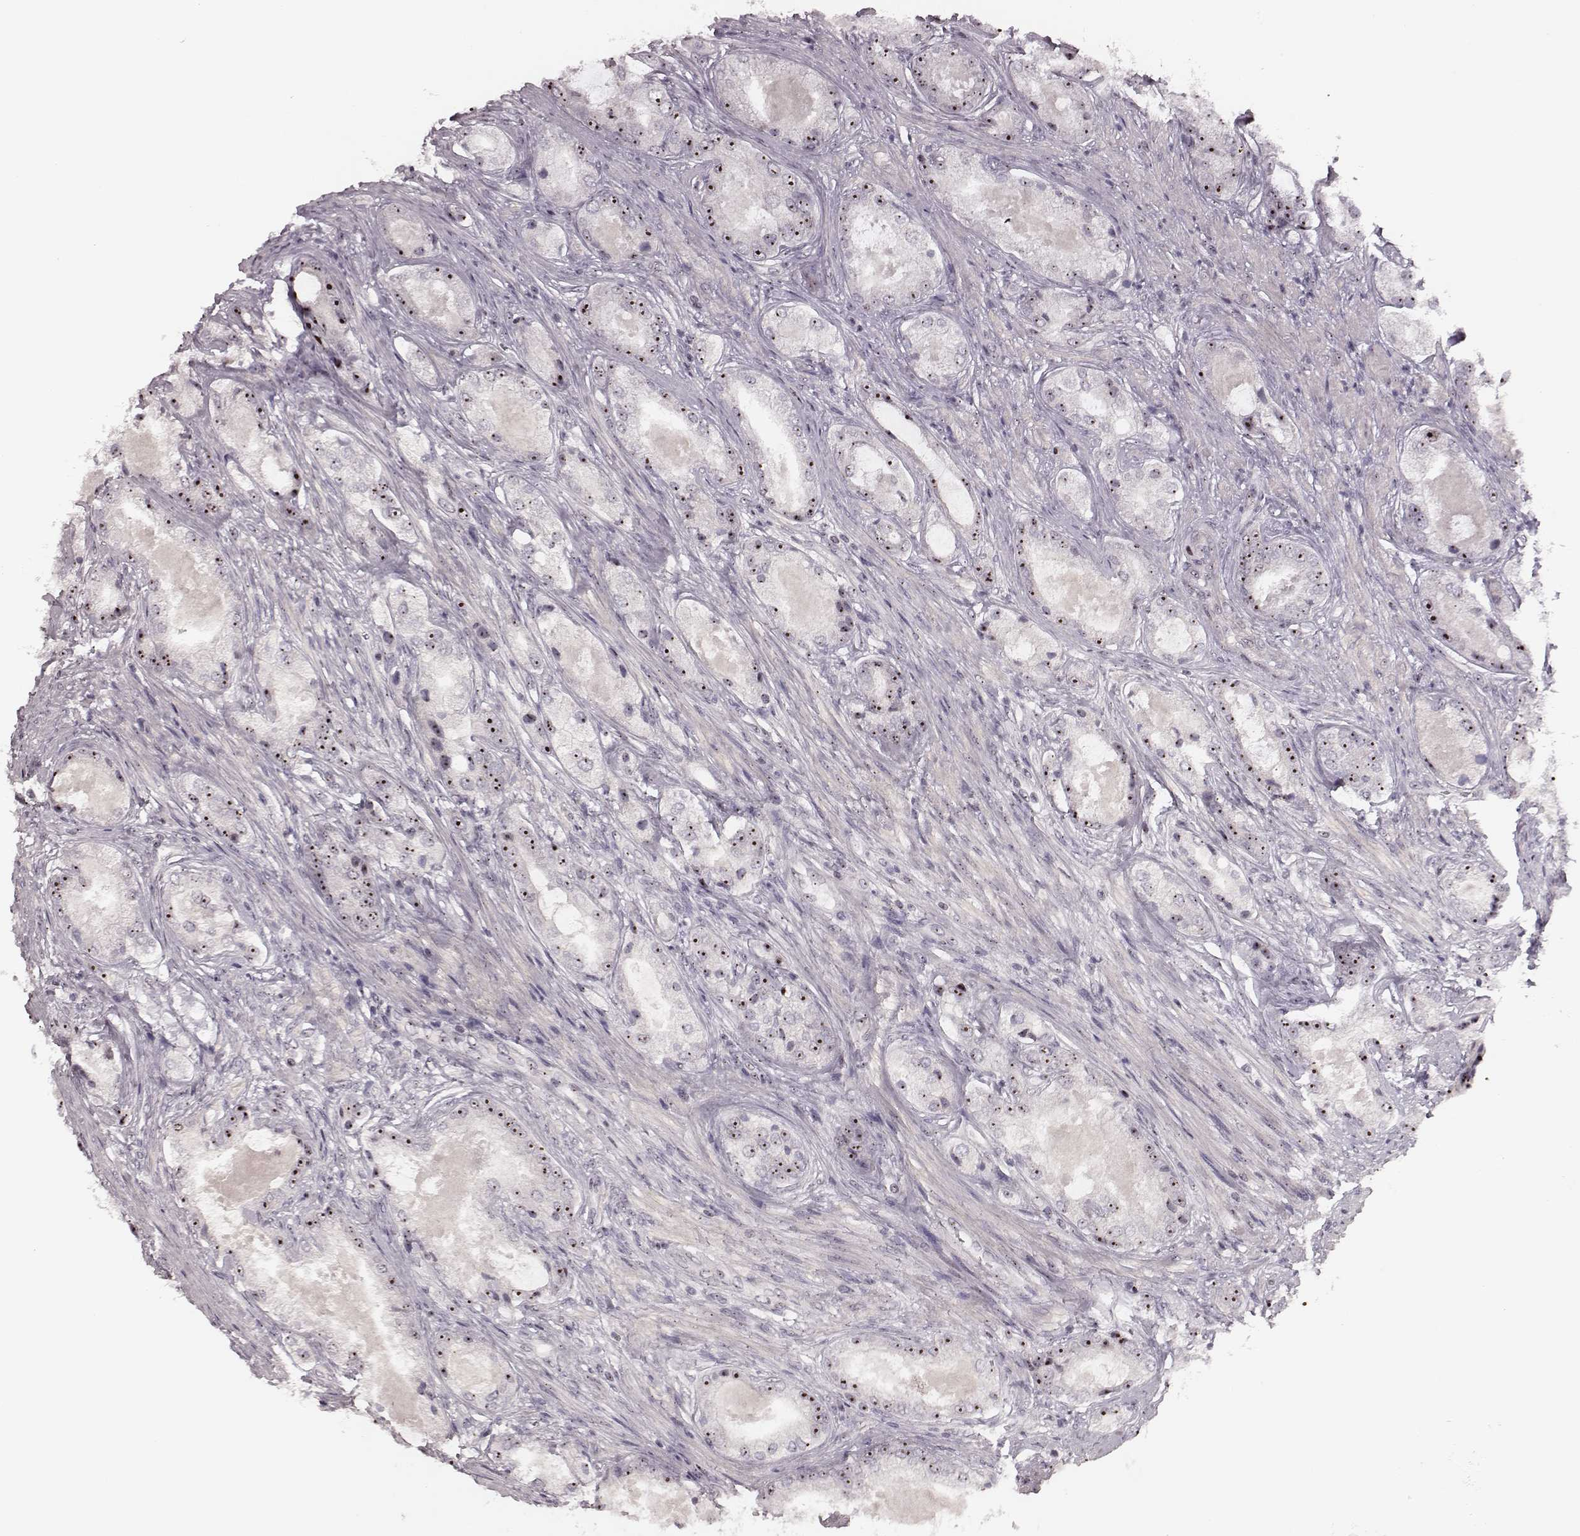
{"staining": {"intensity": "moderate", "quantity": ">75%", "location": "nuclear"}, "tissue": "prostate cancer", "cell_type": "Tumor cells", "image_type": "cancer", "snomed": [{"axis": "morphology", "description": "Adenocarcinoma, Low grade"}, {"axis": "topography", "description": "Prostate"}], "caption": "A medium amount of moderate nuclear staining is appreciated in approximately >75% of tumor cells in prostate adenocarcinoma (low-grade) tissue.", "gene": "NOP56", "patient": {"sex": "male", "age": 68}}